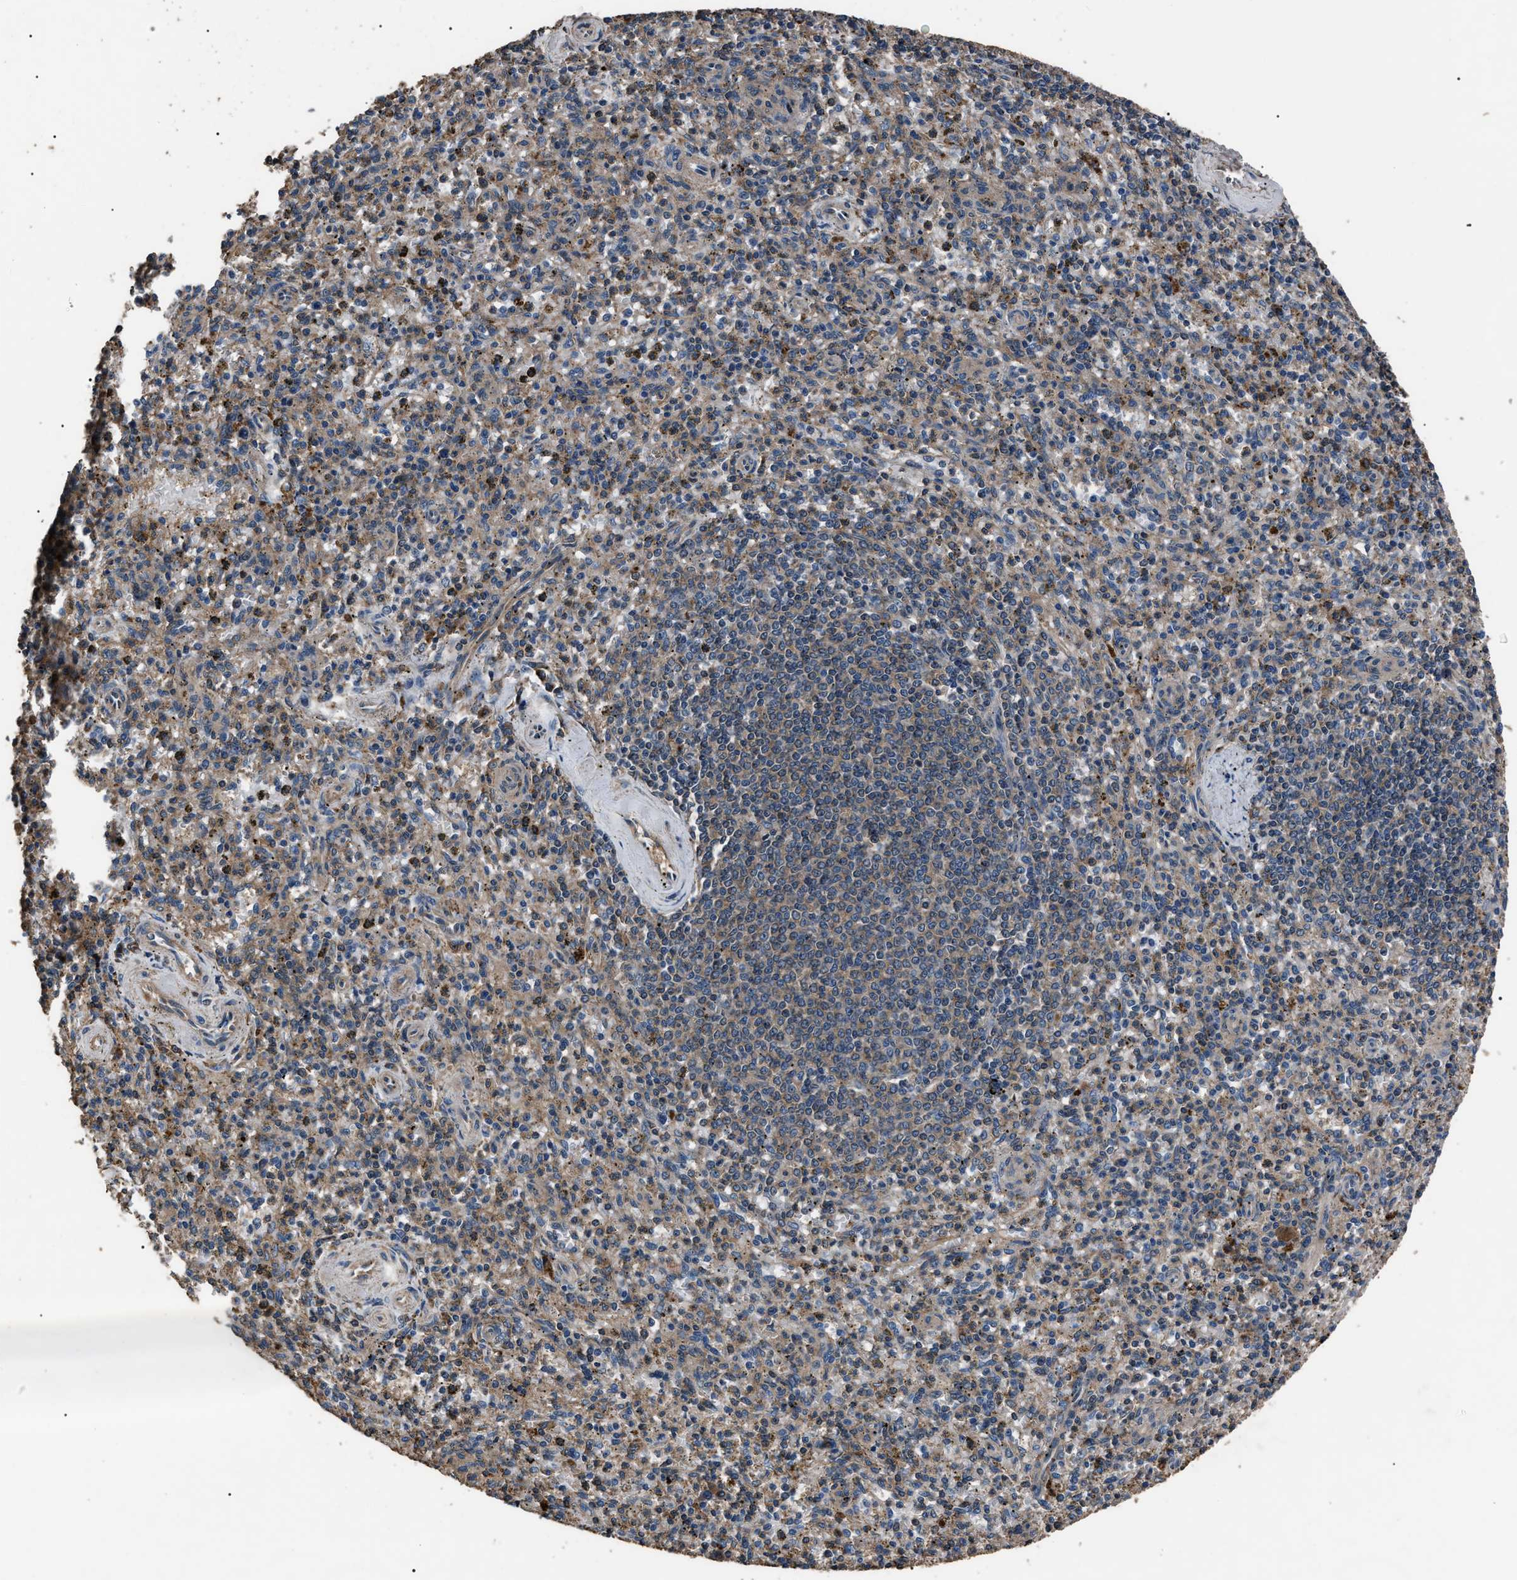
{"staining": {"intensity": "weak", "quantity": "<25%", "location": "cytoplasmic/membranous"}, "tissue": "spleen", "cell_type": "Cells in red pulp", "image_type": "normal", "snomed": [{"axis": "morphology", "description": "Normal tissue, NOS"}, {"axis": "topography", "description": "Spleen"}], "caption": "Immunohistochemical staining of benign human spleen shows no significant positivity in cells in red pulp. Brightfield microscopy of IHC stained with DAB (brown) and hematoxylin (blue), captured at high magnification.", "gene": "RNF216", "patient": {"sex": "male", "age": 72}}